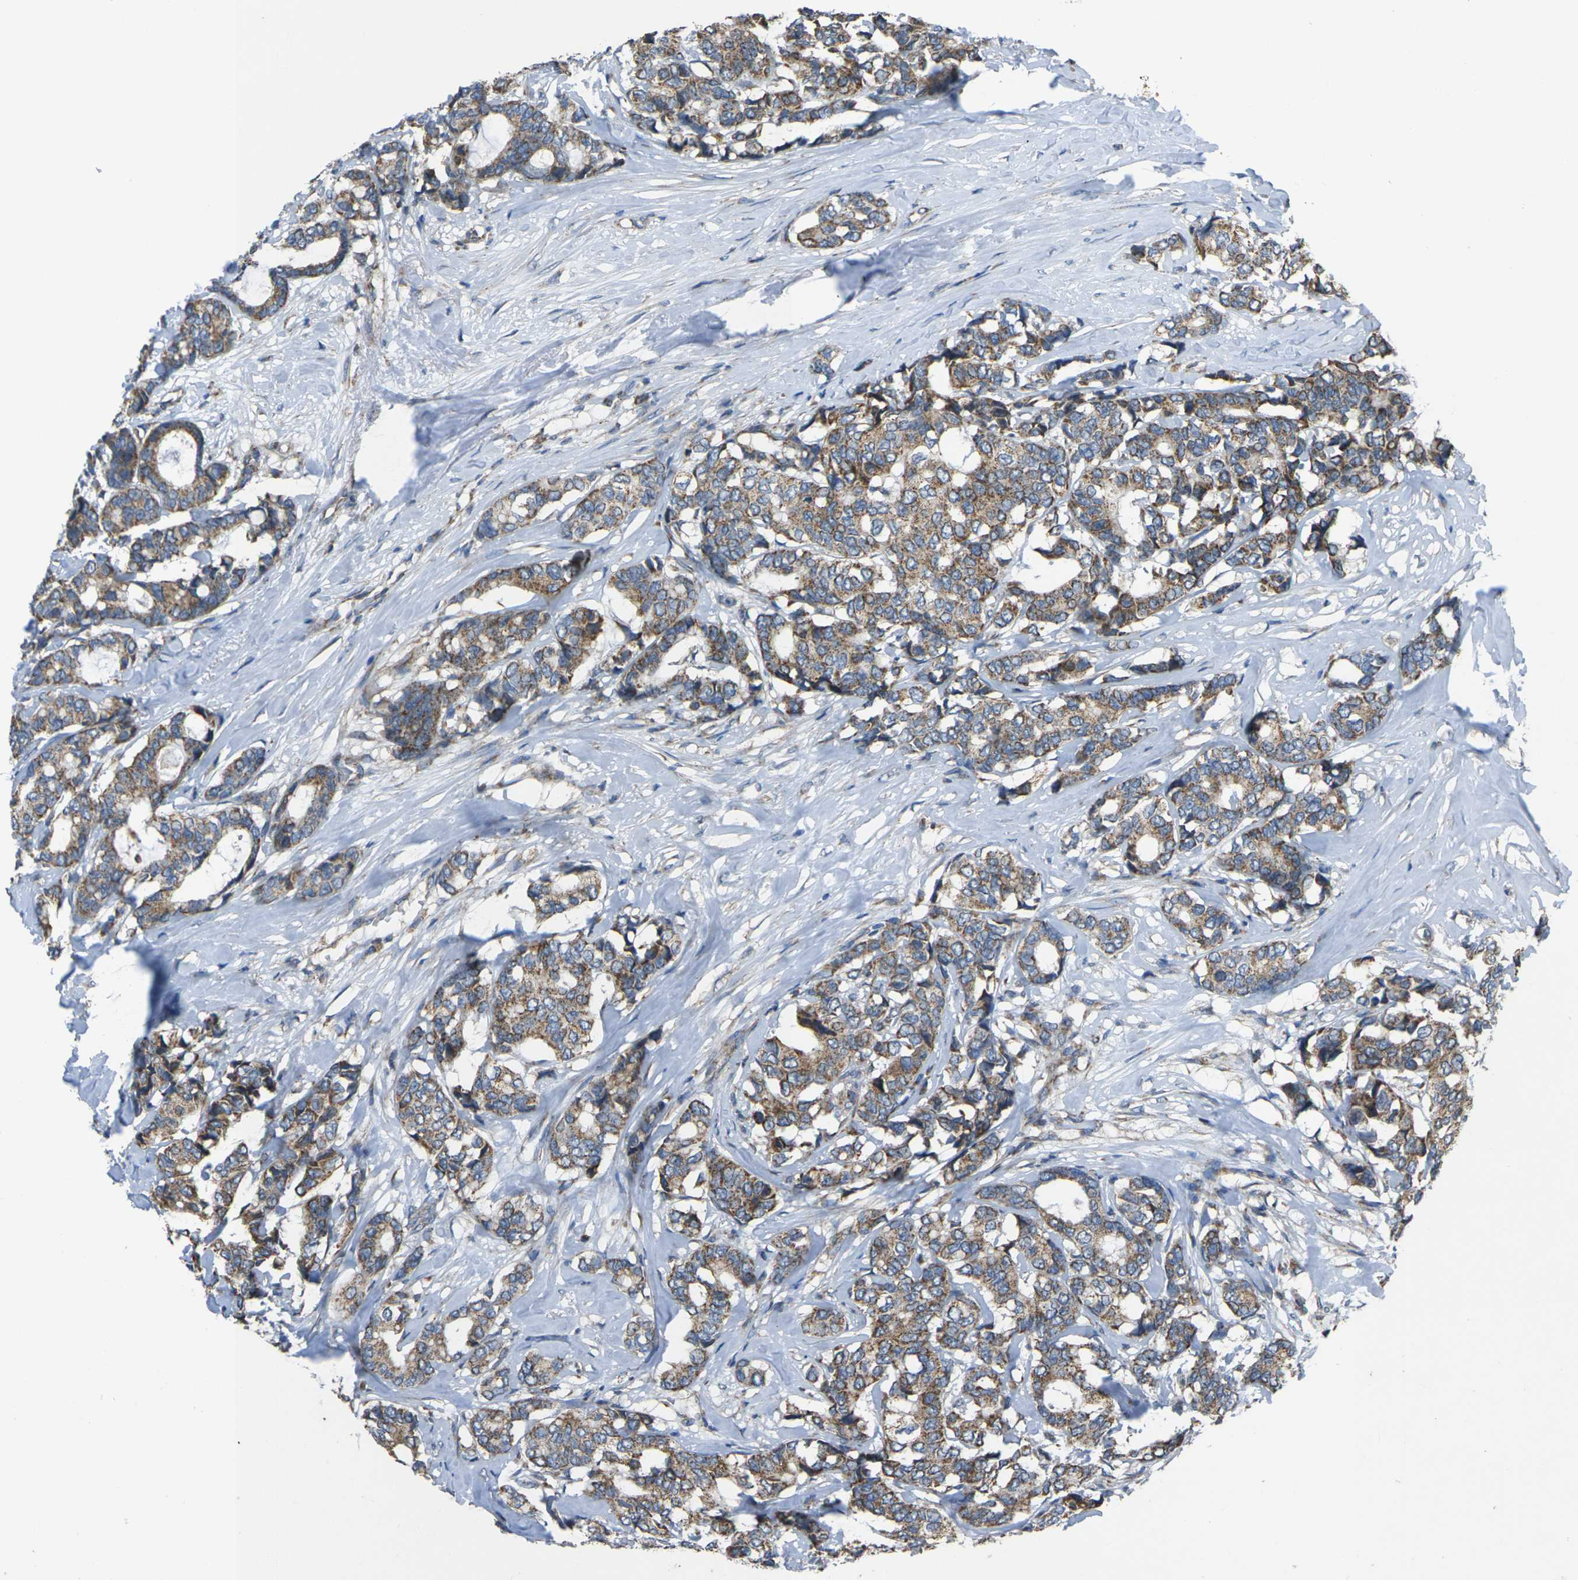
{"staining": {"intensity": "weak", "quantity": ">75%", "location": "cytoplasmic/membranous"}, "tissue": "breast cancer", "cell_type": "Tumor cells", "image_type": "cancer", "snomed": [{"axis": "morphology", "description": "Duct carcinoma"}, {"axis": "topography", "description": "Breast"}], "caption": "Weak cytoplasmic/membranous positivity is present in approximately >75% of tumor cells in breast cancer.", "gene": "TMEM120B", "patient": {"sex": "female", "age": 87}}